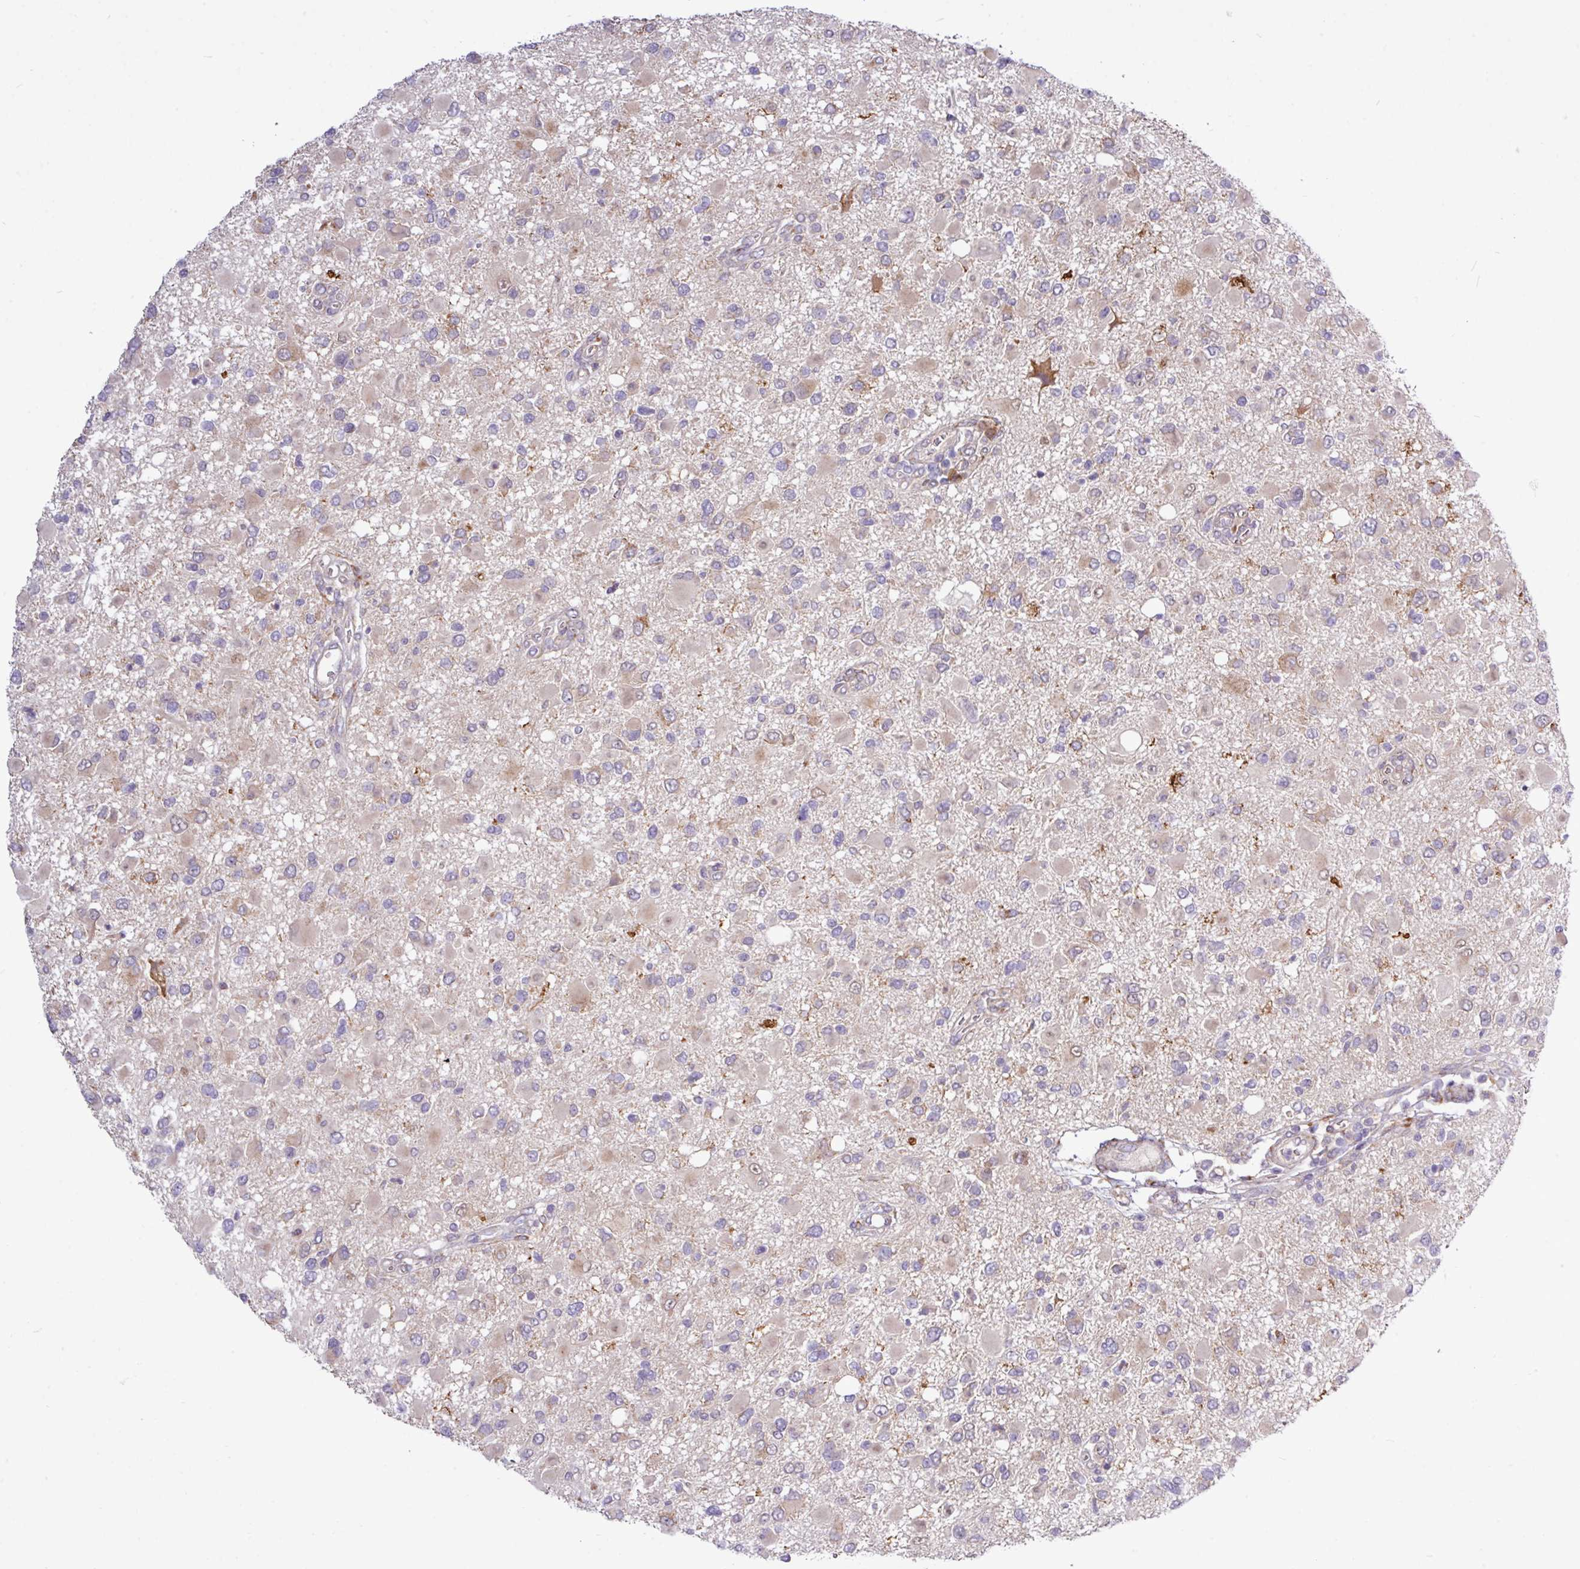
{"staining": {"intensity": "weak", "quantity": "<25%", "location": "cytoplasmic/membranous"}, "tissue": "glioma", "cell_type": "Tumor cells", "image_type": "cancer", "snomed": [{"axis": "morphology", "description": "Glioma, malignant, High grade"}, {"axis": "topography", "description": "Brain"}], "caption": "Micrograph shows no significant protein staining in tumor cells of malignant glioma (high-grade).", "gene": "TM2D2", "patient": {"sex": "male", "age": 53}}